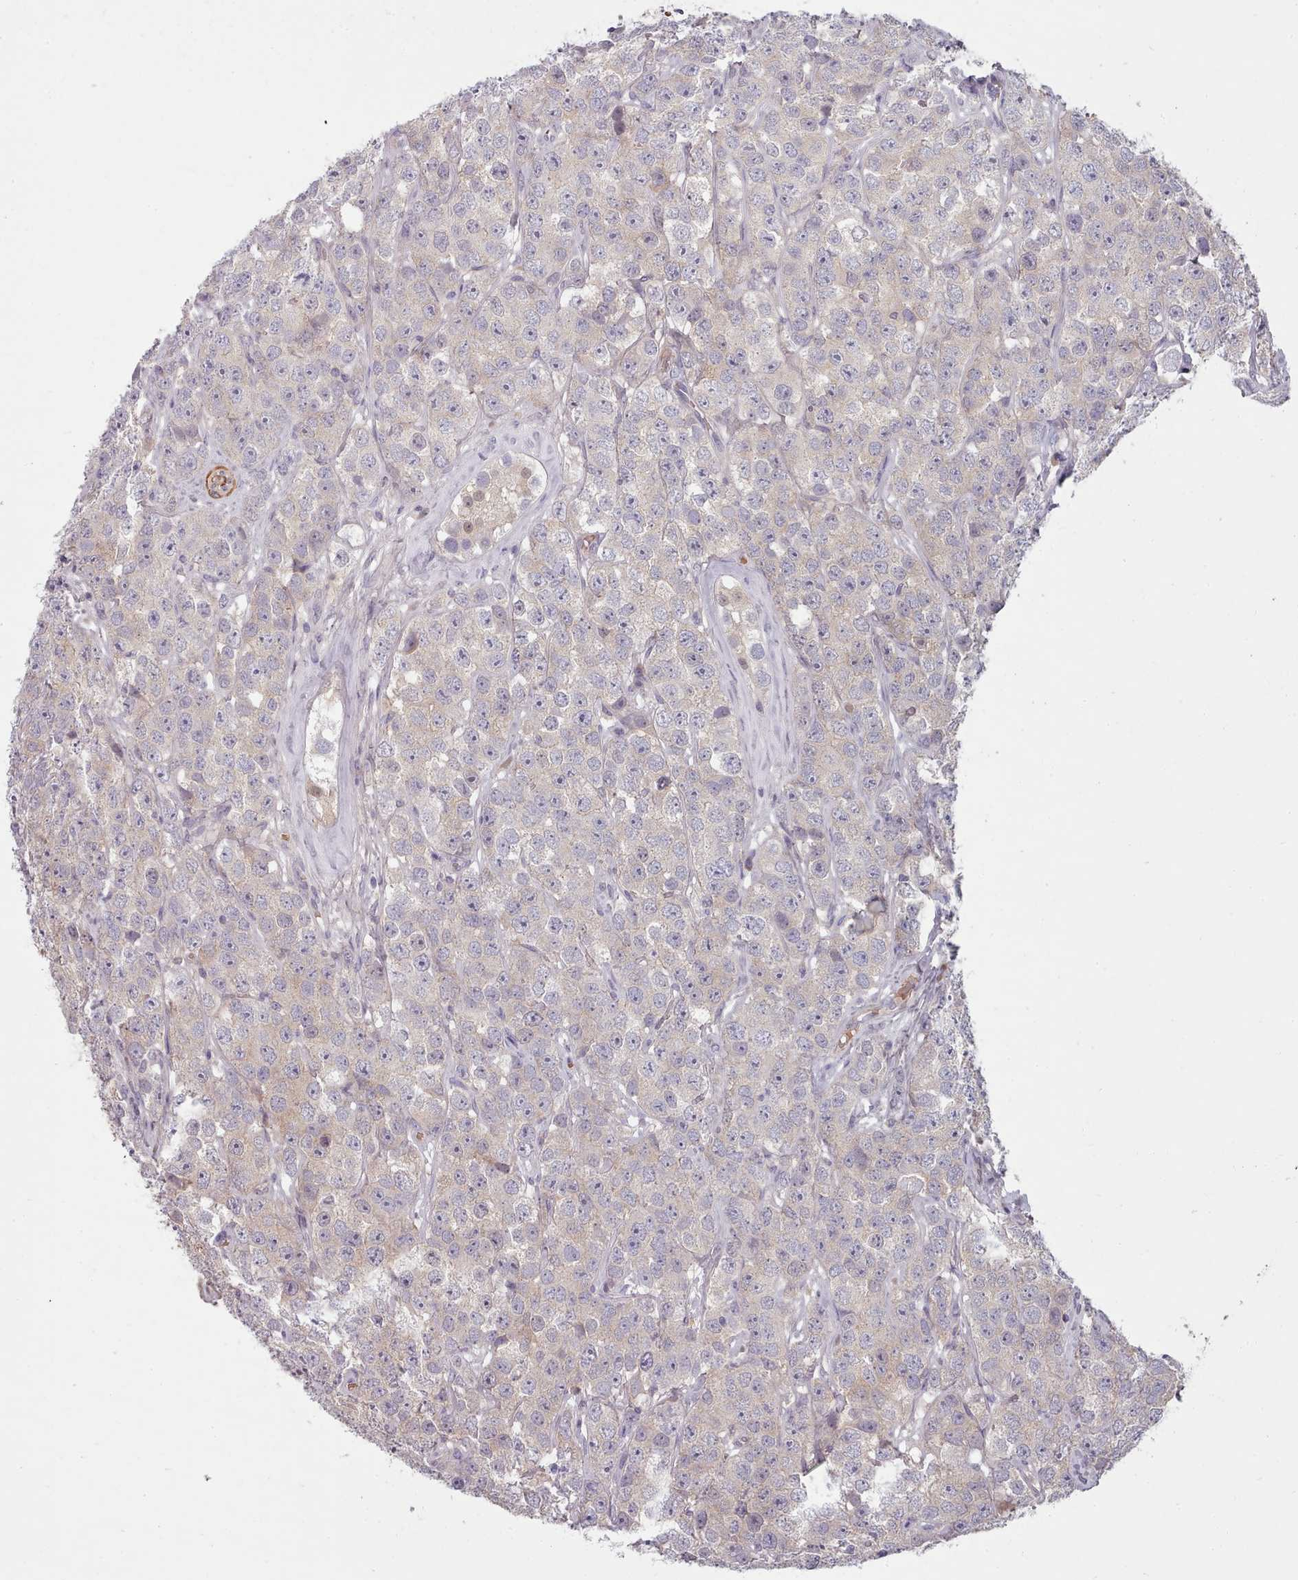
{"staining": {"intensity": "negative", "quantity": "none", "location": "none"}, "tissue": "testis cancer", "cell_type": "Tumor cells", "image_type": "cancer", "snomed": [{"axis": "morphology", "description": "Seminoma, NOS"}, {"axis": "topography", "description": "Testis"}], "caption": "Immunohistochemical staining of human testis seminoma displays no significant expression in tumor cells.", "gene": "CLNS1A", "patient": {"sex": "male", "age": 28}}